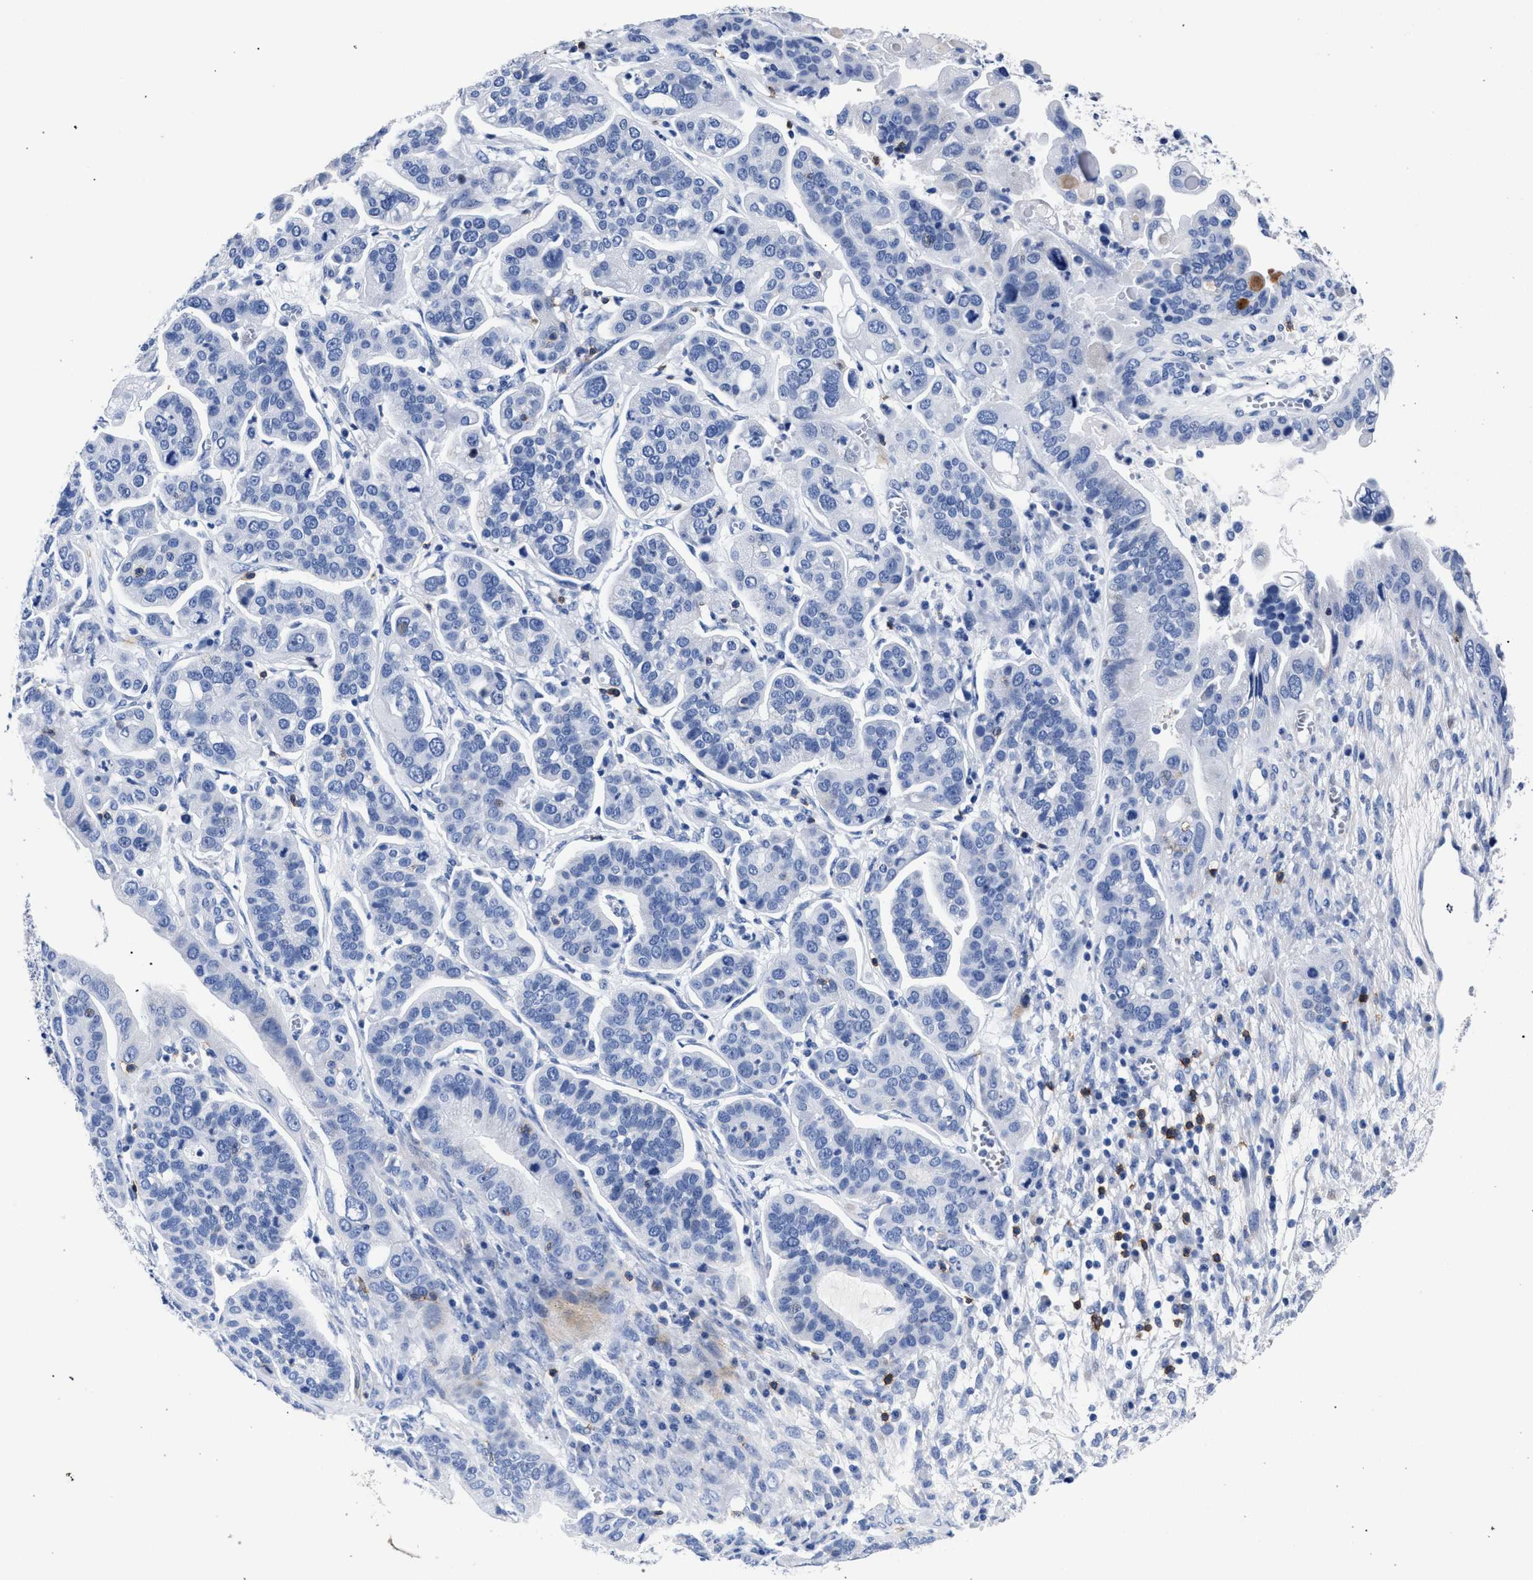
{"staining": {"intensity": "negative", "quantity": "none", "location": "none"}, "tissue": "ovarian cancer", "cell_type": "Tumor cells", "image_type": "cancer", "snomed": [{"axis": "morphology", "description": "Cystadenocarcinoma, serous, NOS"}, {"axis": "topography", "description": "Ovary"}], "caption": "Serous cystadenocarcinoma (ovarian) was stained to show a protein in brown. There is no significant staining in tumor cells. Brightfield microscopy of immunohistochemistry (IHC) stained with DAB (brown) and hematoxylin (blue), captured at high magnification.", "gene": "KLRK1", "patient": {"sex": "female", "age": 56}}